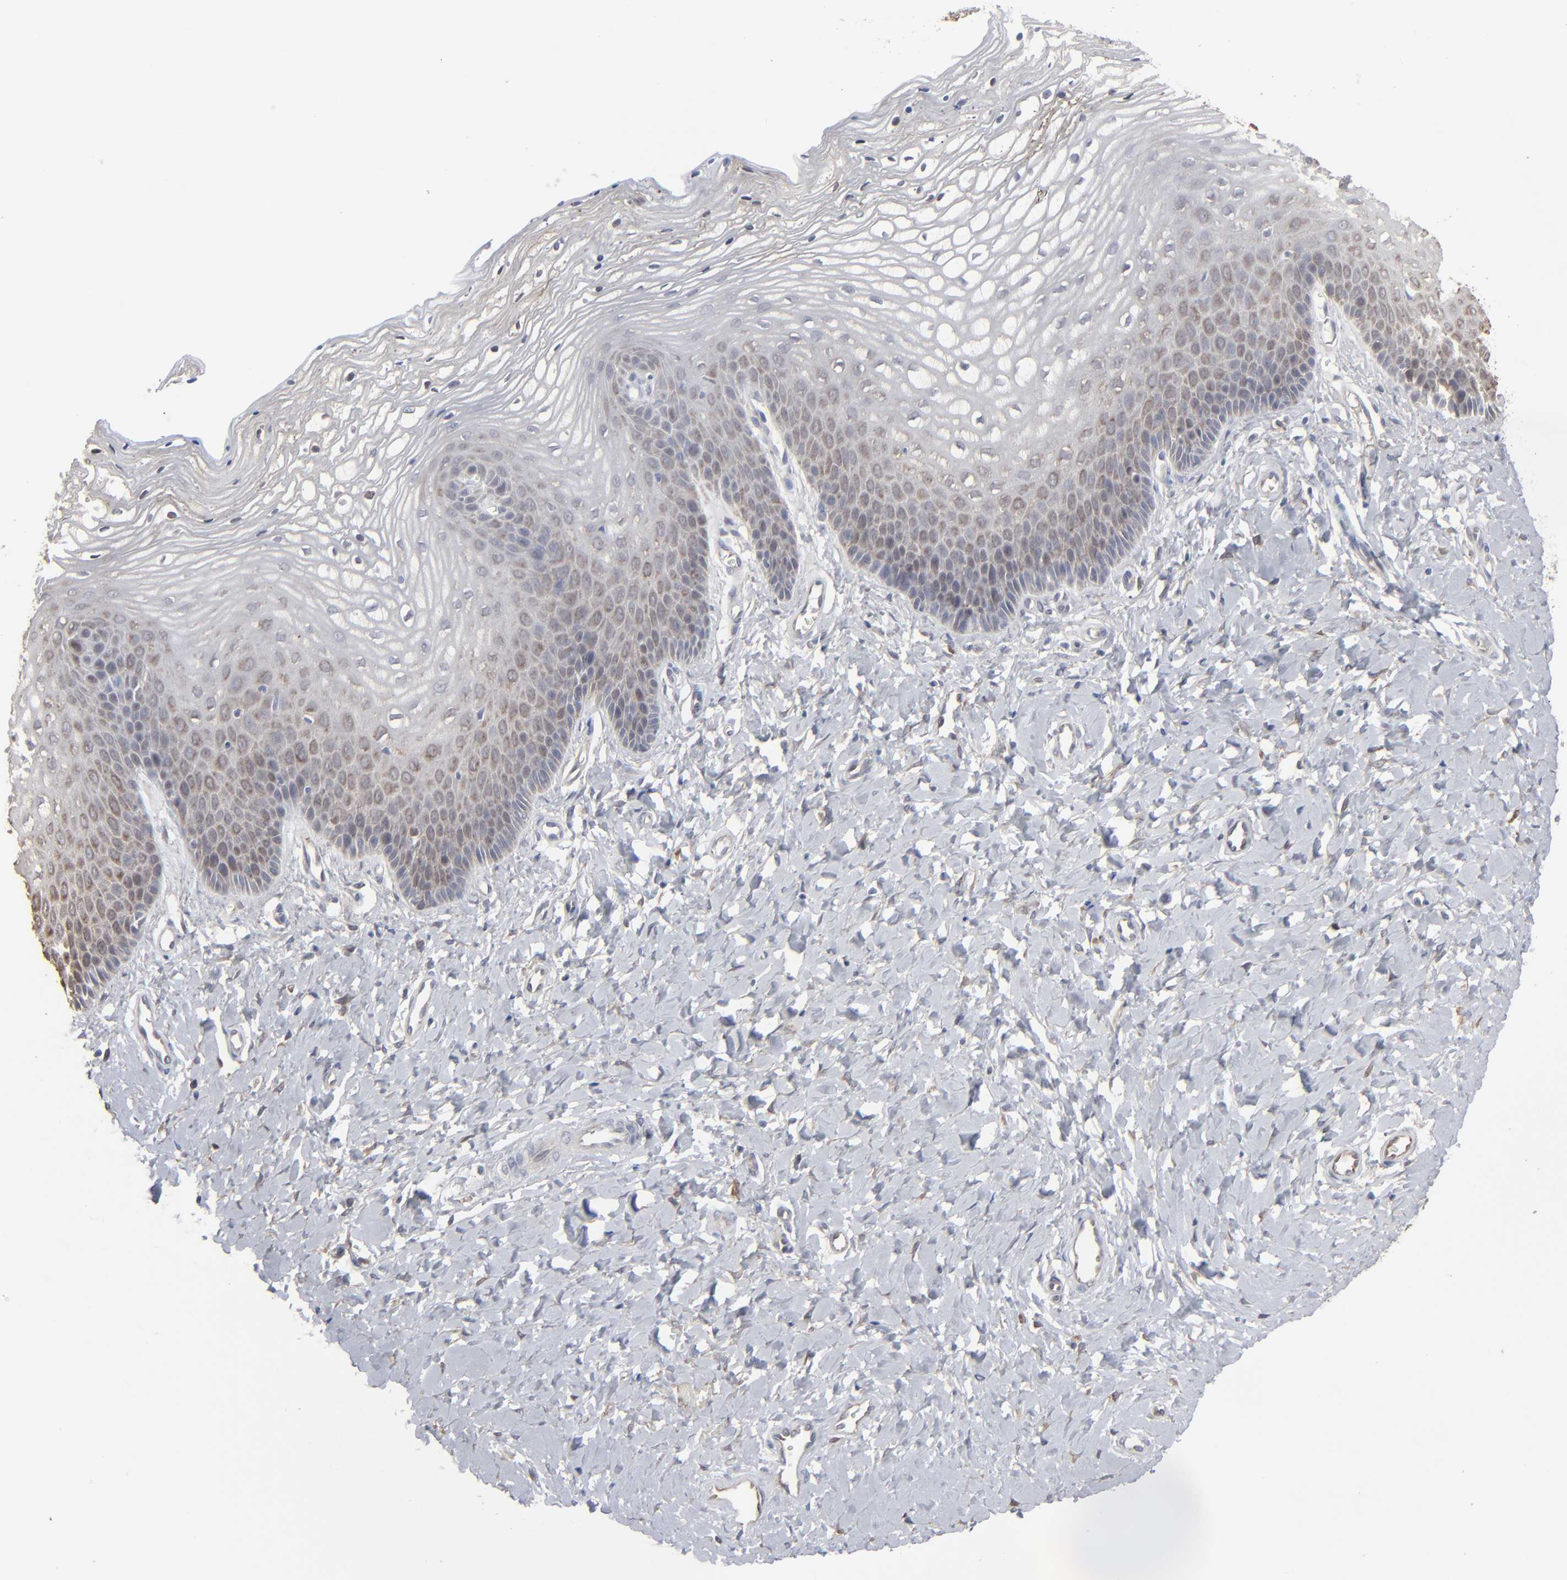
{"staining": {"intensity": "weak", "quantity": "25%-75%", "location": "cytoplasmic/membranous"}, "tissue": "vagina", "cell_type": "Squamous epithelial cells", "image_type": "normal", "snomed": [{"axis": "morphology", "description": "Normal tissue, NOS"}, {"axis": "topography", "description": "Vagina"}], "caption": "Vagina stained with a brown dye reveals weak cytoplasmic/membranous positive staining in about 25%-75% of squamous epithelial cells.", "gene": "NME1", "patient": {"sex": "female", "age": 68}}